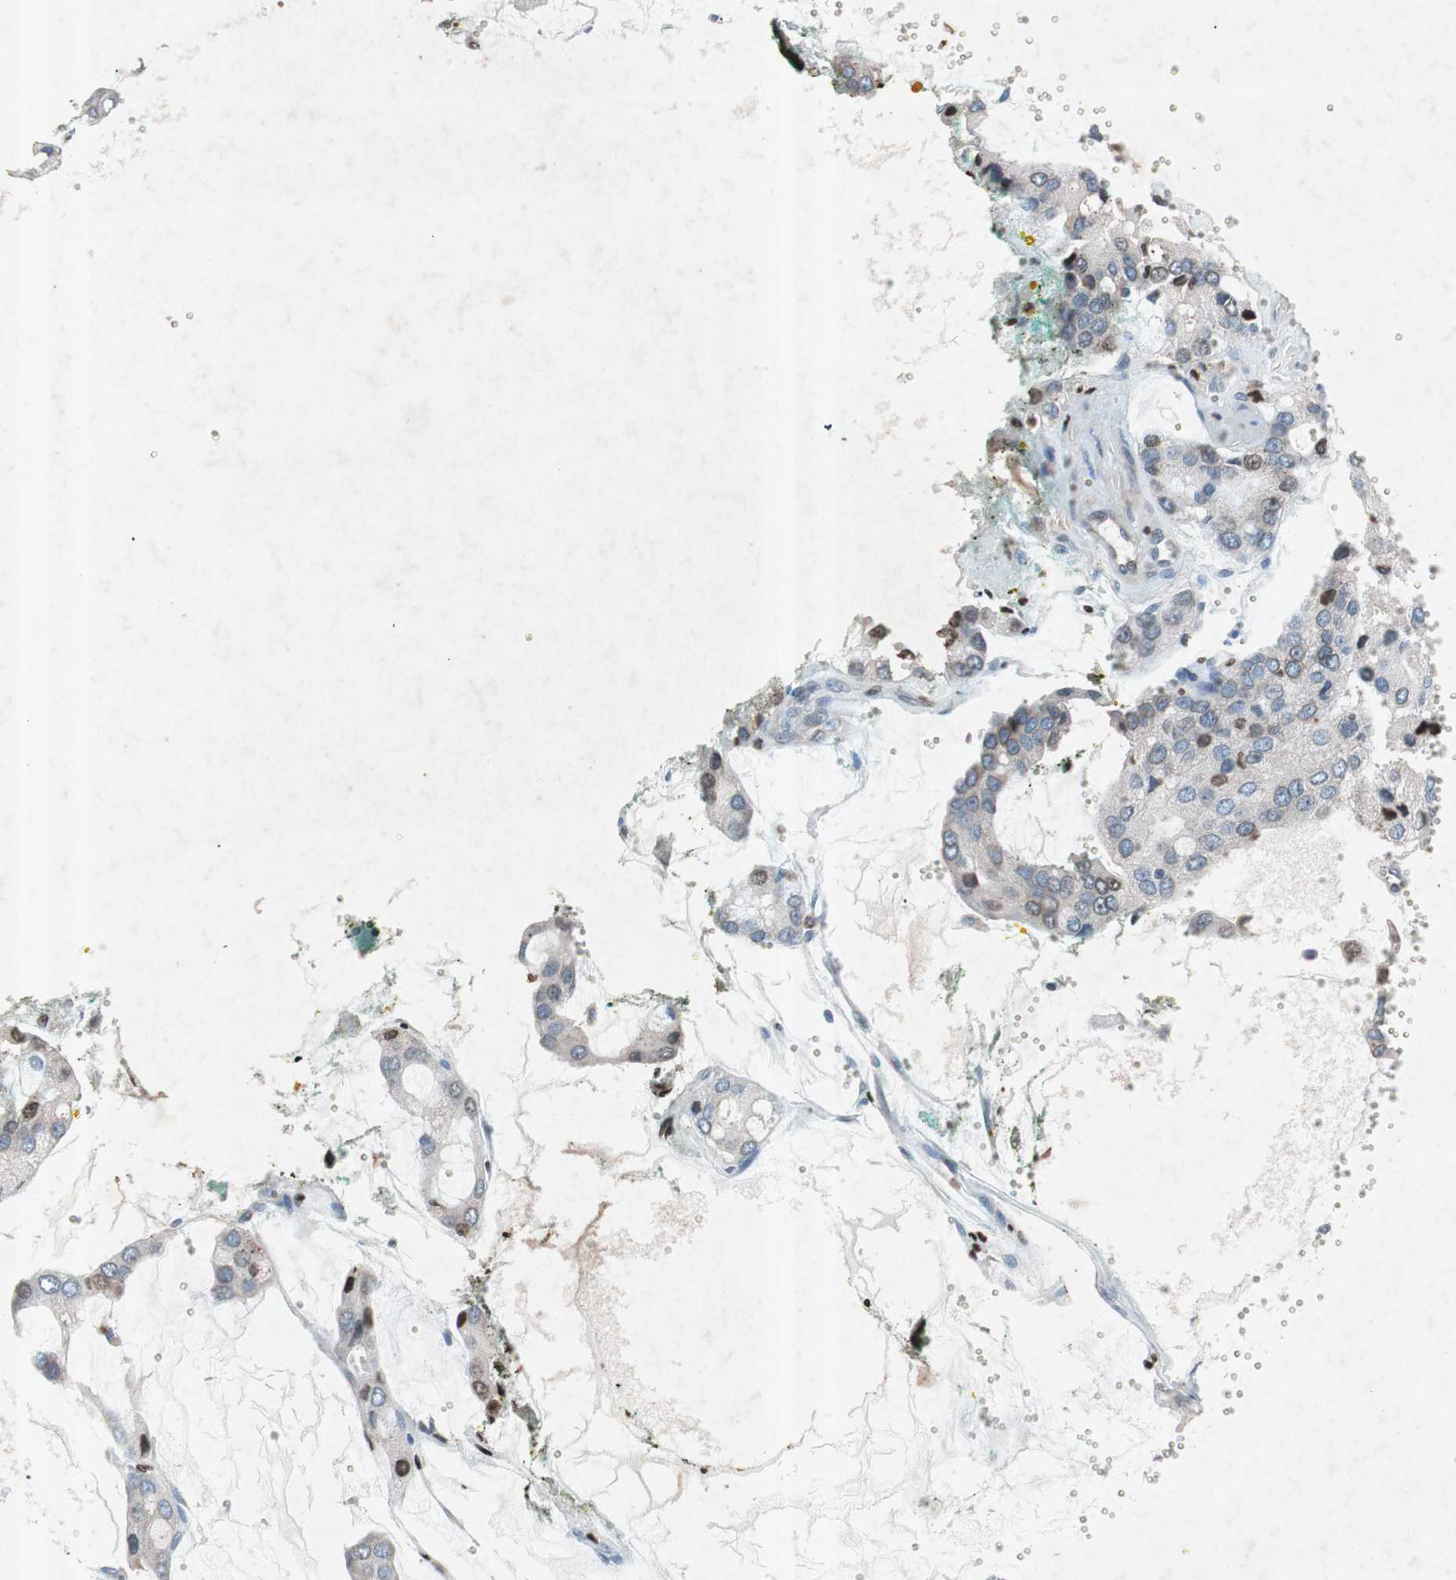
{"staining": {"intensity": "weak", "quantity": "25%-75%", "location": "cytoplasmic/membranous"}, "tissue": "prostate cancer", "cell_type": "Tumor cells", "image_type": "cancer", "snomed": [{"axis": "morphology", "description": "Adenocarcinoma, High grade"}, {"axis": "topography", "description": "Prostate"}], "caption": "Immunohistochemistry photomicrograph of neoplastic tissue: human prostate cancer (adenocarcinoma (high-grade)) stained using immunohistochemistry displays low levels of weak protein expression localized specifically in the cytoplasmic/membranous of tumor cells, appearing as a cytoplasmic/membranous brown color.", "gene": "GRB7", "patient": {"sex": "male", "age": 67}}